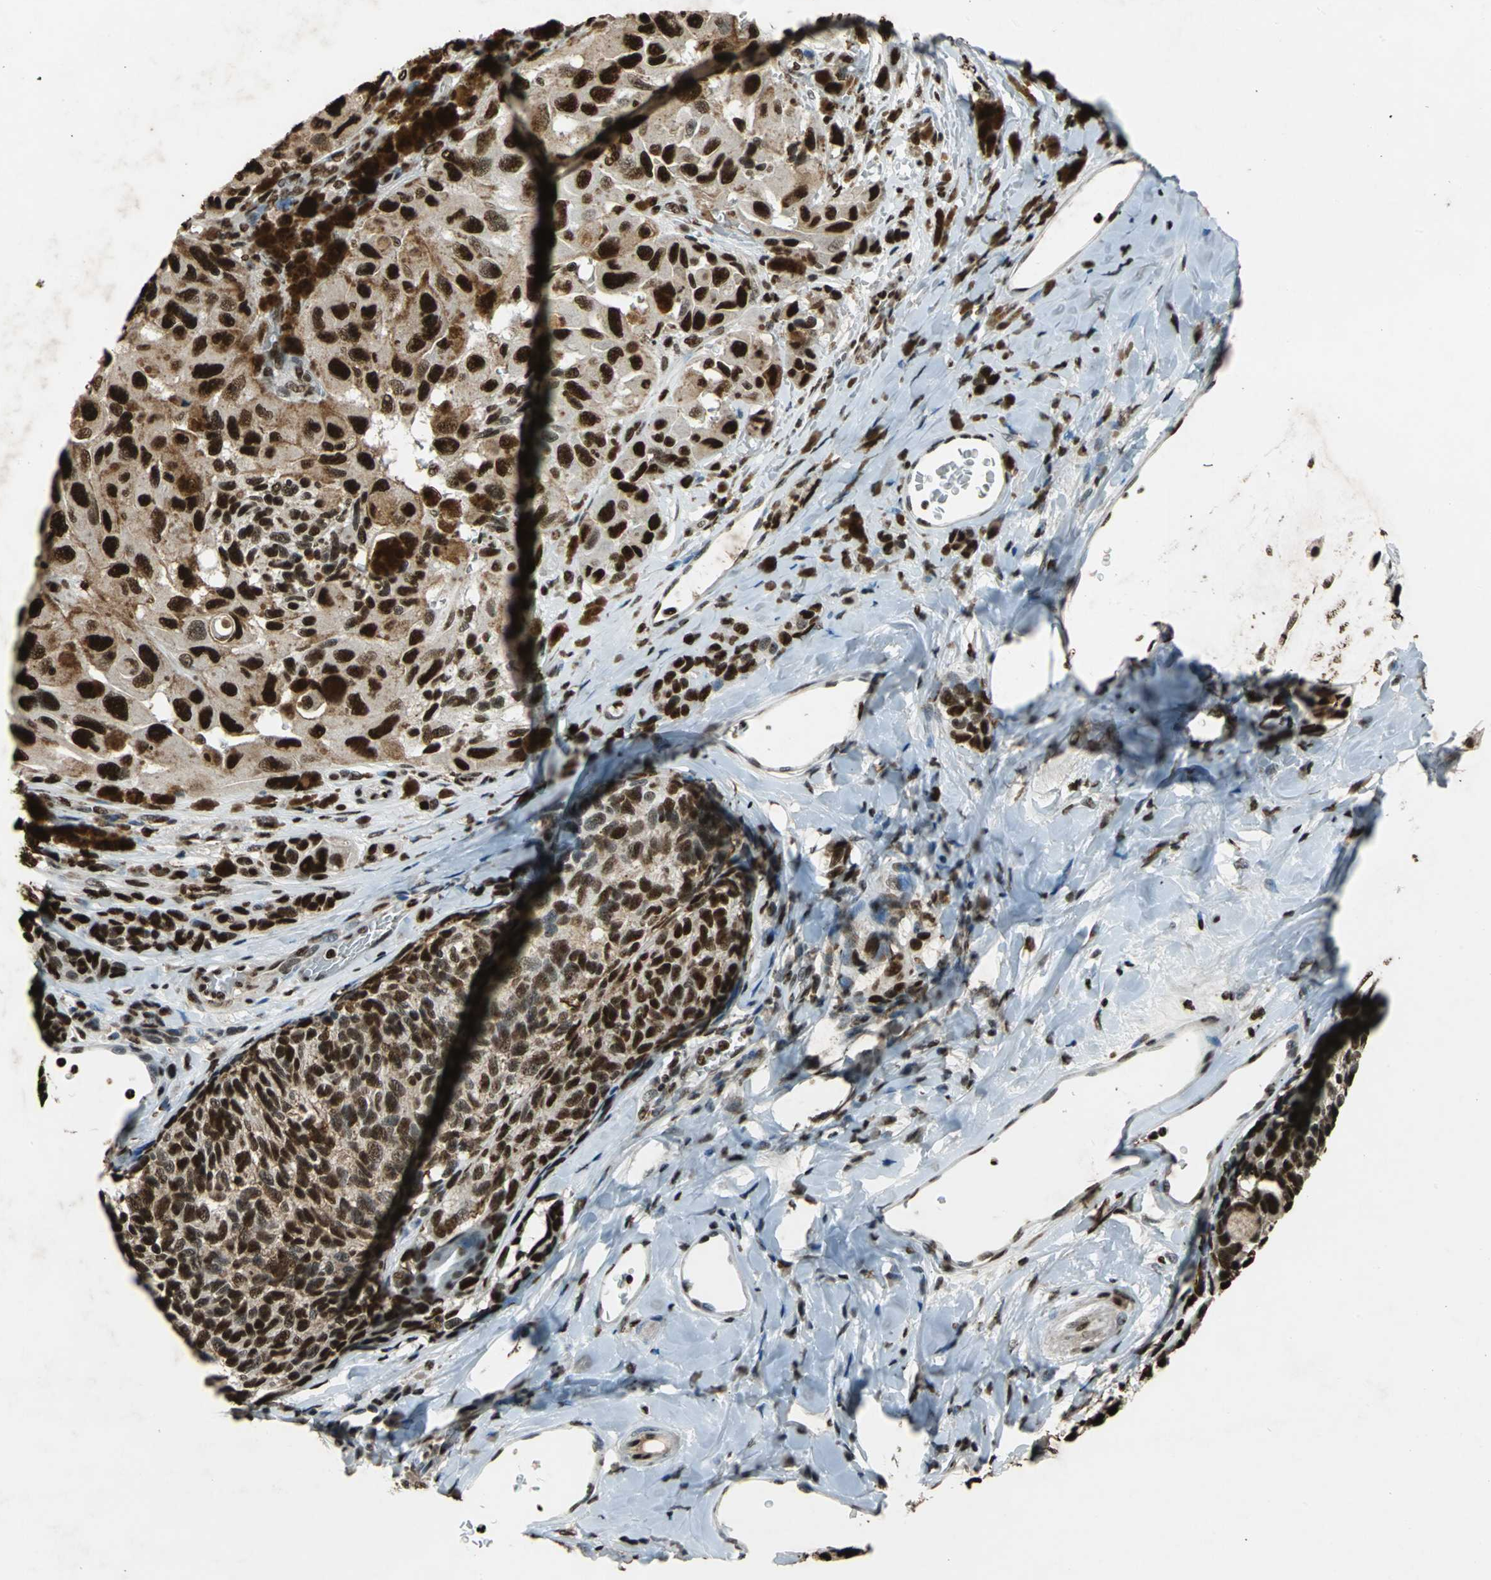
{"staining": {"intensity": "strong", "quantity": ">75%", "location": "cytoplasmic/membranous,nuclear"}, "tissue": "melanoma", "cell_type": "Tumor cells", "image_type": "cancer", "snomed": [{"axis": "morphology", "description": "Malignant melanoma, NOS"}, {"axis": "topography", "description": "Skin"}], "caption": "A micrograph of melanoma stained for a protein reveals strong cytoplasmic/membranous and nuclear brown staining in tumor cells.", "gene": "ANP32A", "patient": {"sex": "female", "age": 73}}